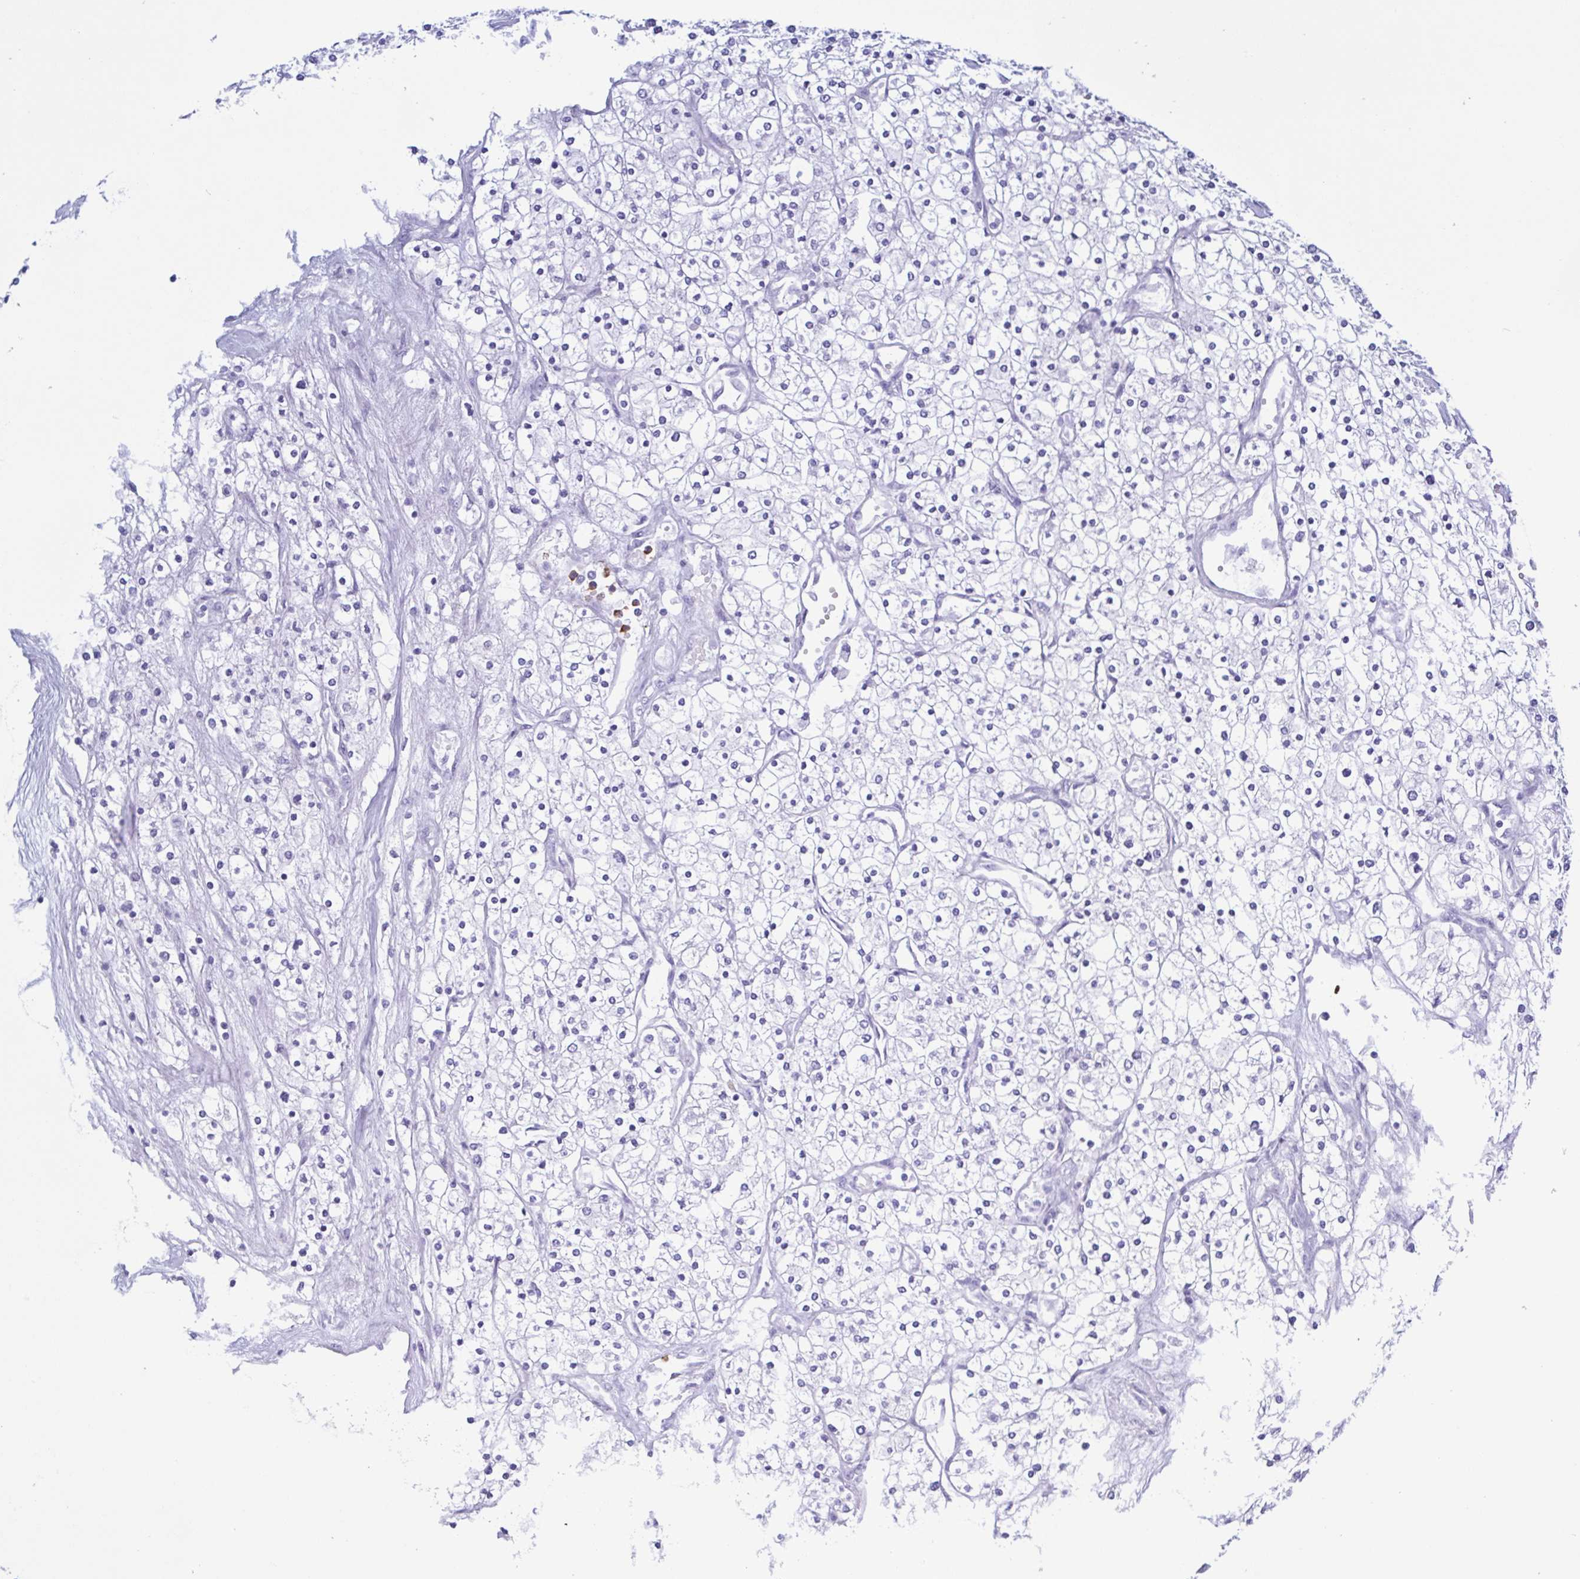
{"staining": {"intensity": "negative", "quantity": "none", "location": "none"}, "tissue": "renal cancer", "cell_type": "Tumor cells", "image_type": "cancer", "snomed": [{"axis": "morphology", "description": "Adenocarcinoma, NOS"}, {"axis": "topography", "description": "Kidney"}], "caption": "Protein analysis of renal cancer exhibits no significant positivity in tumor cells. The staining is performed using DAB (3,3'-diaminobenzidine) brown chromogen with nuclei counter-stained in using hematoxylin.", "gene": "LTF", "patient": {"sex": "male", "age": 80}}